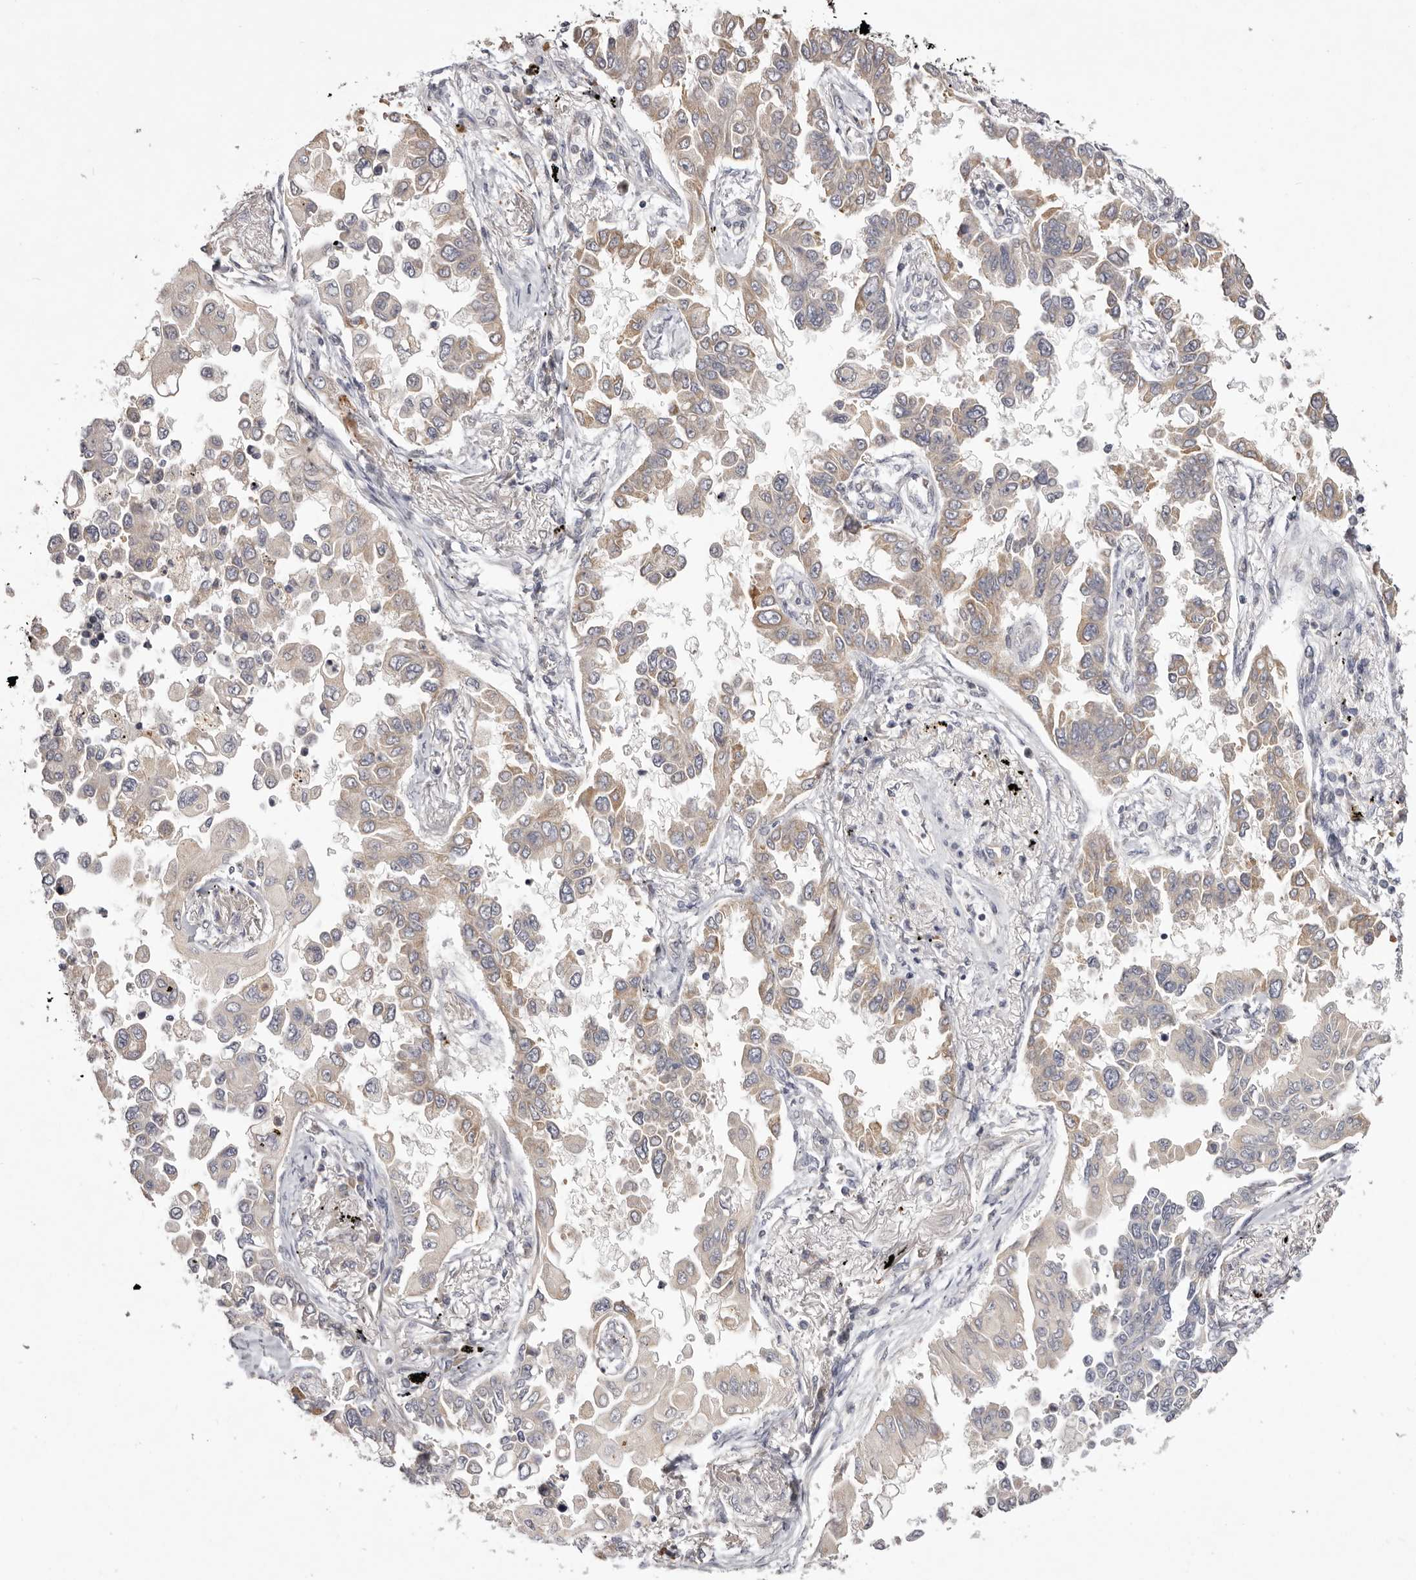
{"staining": {"intensity": "weak", "quantity": "25%-75%", "location": "cytoplasmic/membranous"}, "tissue": "lung cancer", "cell_type": "Tumor cells", "image_type": "cancer", "snomed": [{"axis": "morphology", "description": "Adenocarcinoma, NOS"}, {"axis": "topography", "description": "Lung"}], "caption": "Immunohistochemical staining of lung adenocarcinoma reveals weak cytoplasmic/membranous protein staining in about 25%-75% of tumor cells.", "gene": "GARNL3", "patient": {"sex": "female", "age": 67}}